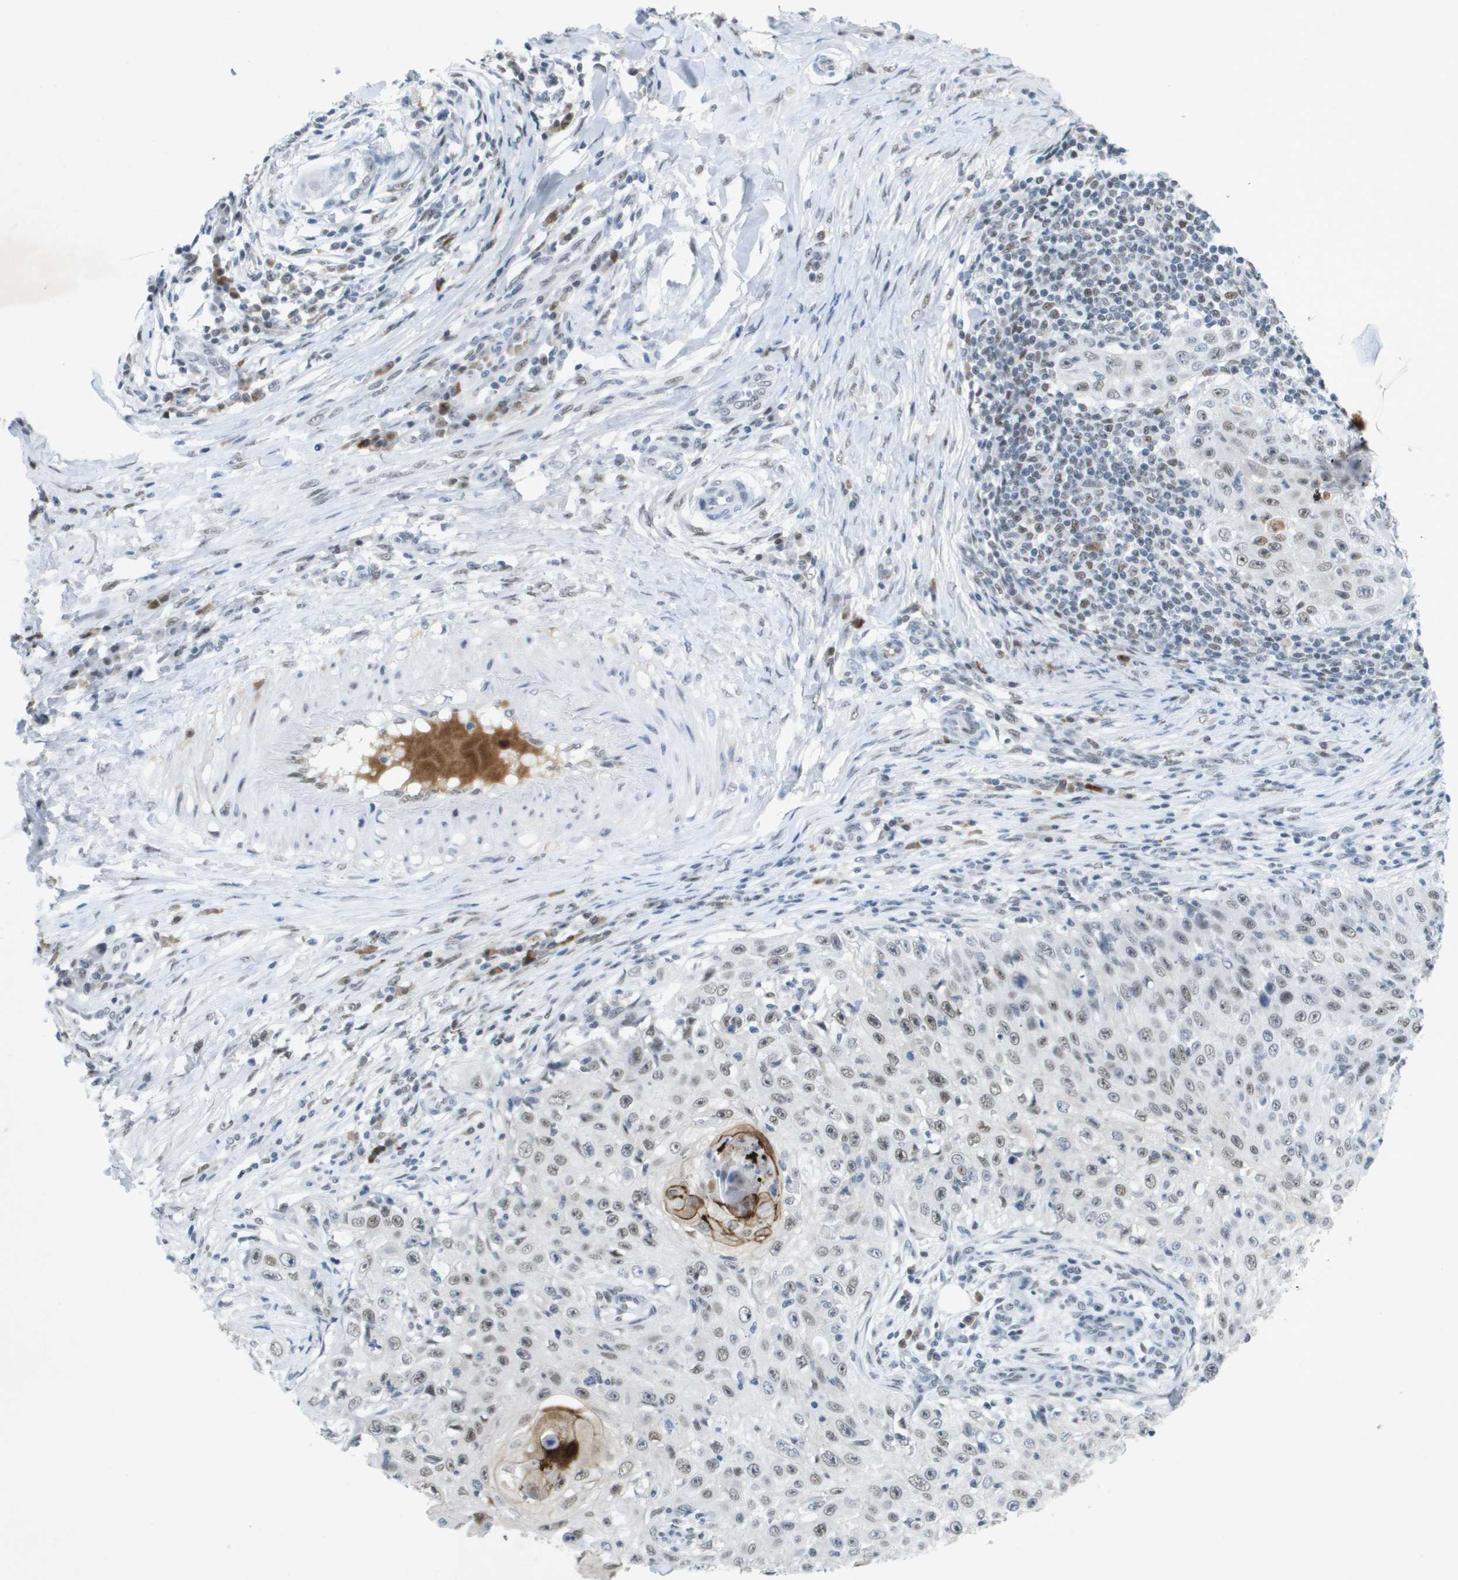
{"staining": {"intensity": "weak", "quantity": "25%-75%", "location": "nuclear"}, "tissue": "skin cancer", "cell_type": "Tumor cells", "image_type": "cancer", "snomed": [{"axis": "morphology", "description": "Squamous cell carcinoma, NOS"}, {"axis": "topography", "description": "Skin"}], "caption": "Immunohistochemistry staining of skin cancer (squamous cell carcinoma), which displays low levels of weak nuclear positivity in about 25%-75% of tumor cells indicating weak nuclear protein expression. The staining was performed using DAB (3,3'-diaminobenzidine) (brown) for protein detection and nuclei were counterstained in hematoxylin (blue).", "gene": "TP53RK", "patient": {"sex": "male", "age": 86}}